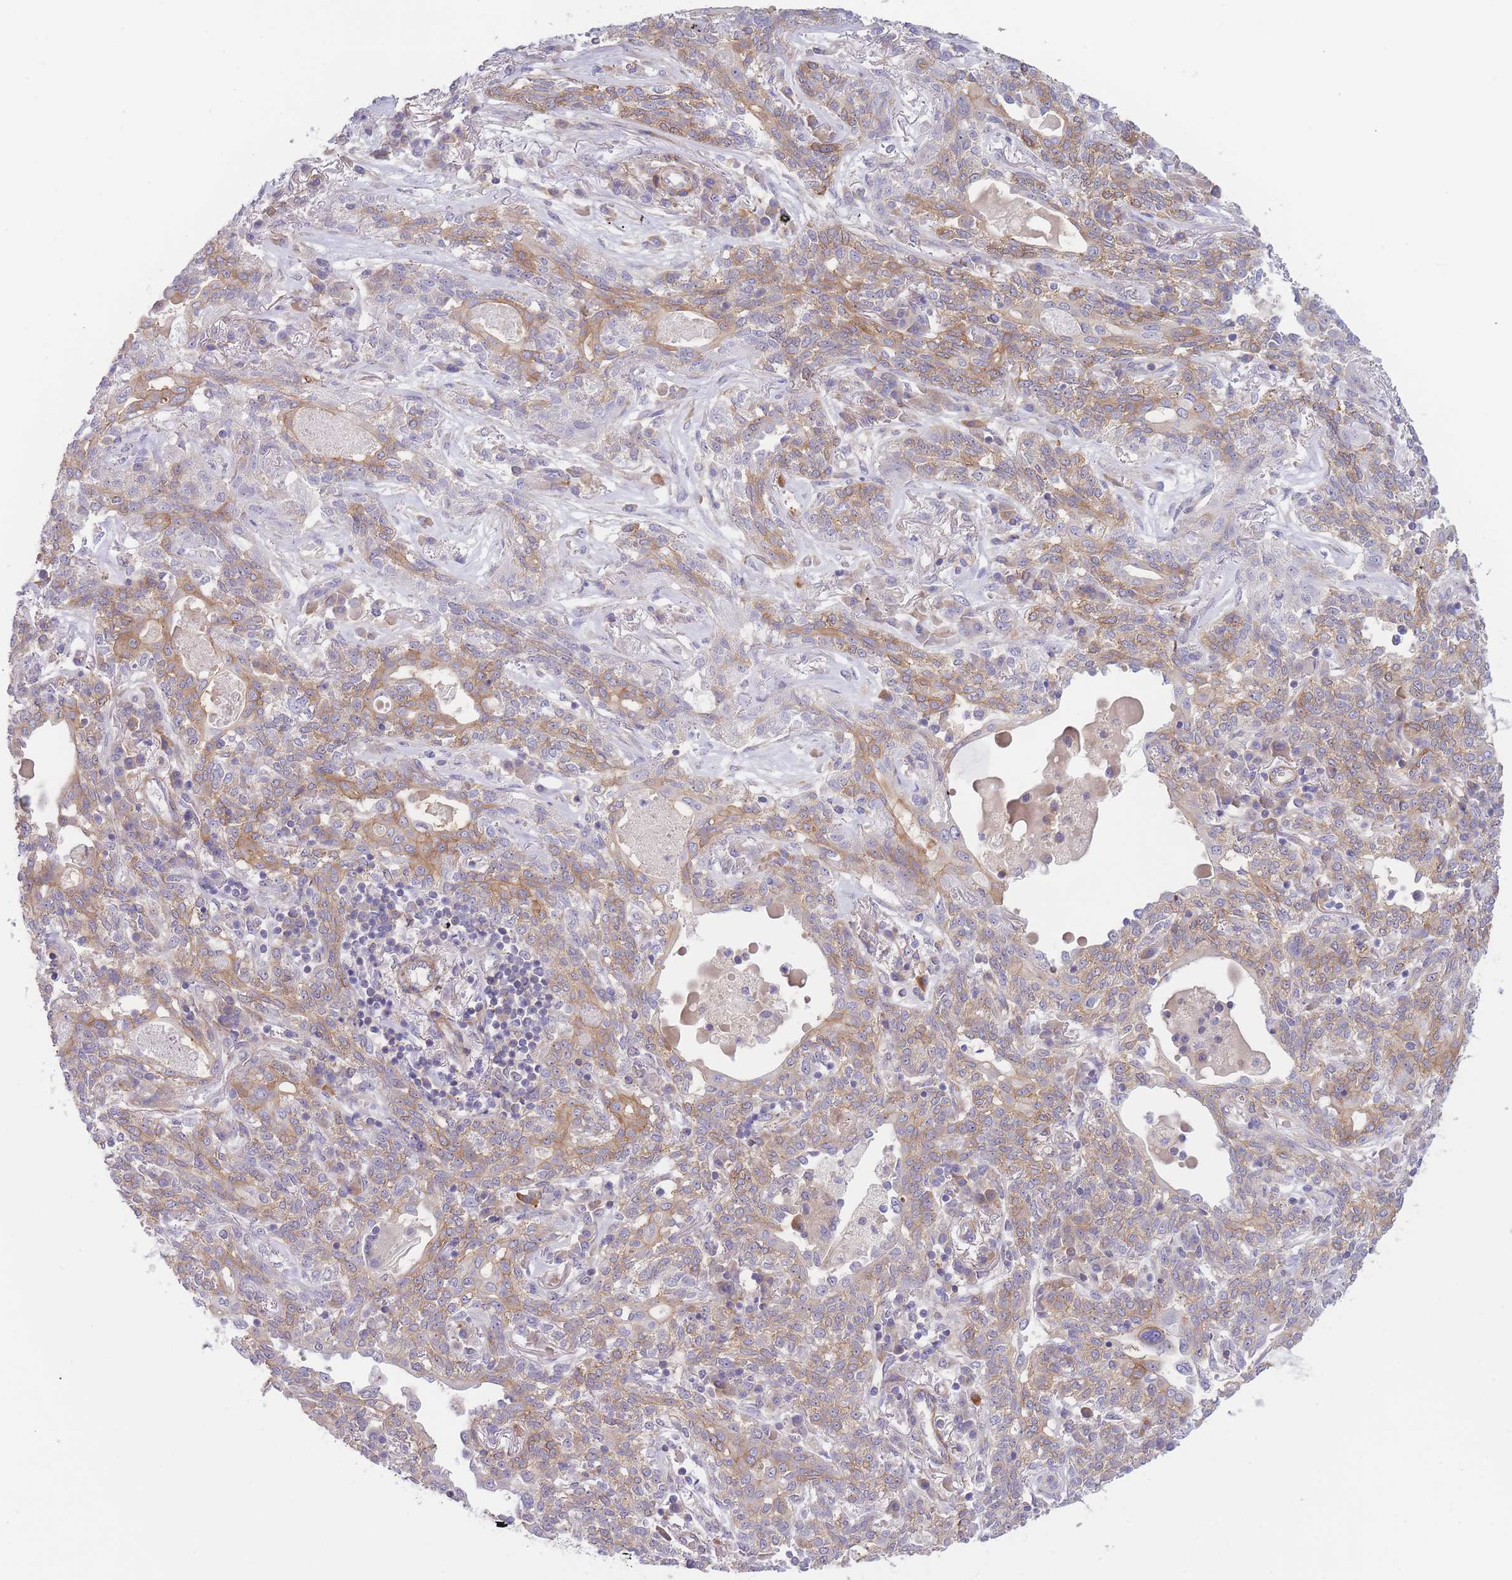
{"staining": {"intensity": "moderate", "quantity": "25%-75%", "location": "cytoplasmic/membranous"}, "tissue": "lung cancer", "cell_type": "Tumor cells", "image_type": "cancer", "snomed": [{"axis": "morphology", "description": "Squamous cell carcinoma, NOS"}, {"axis": "topography", "description": "Lung"}], "caption": "There is medium levels of moderate cytoplasmic/membranous expression in tumor cells of lung cancer, as demonstrated by immunohistochemical staining (brown color).", "gene": "WDR93", "patient": {"sex": "female", "age": 70}}